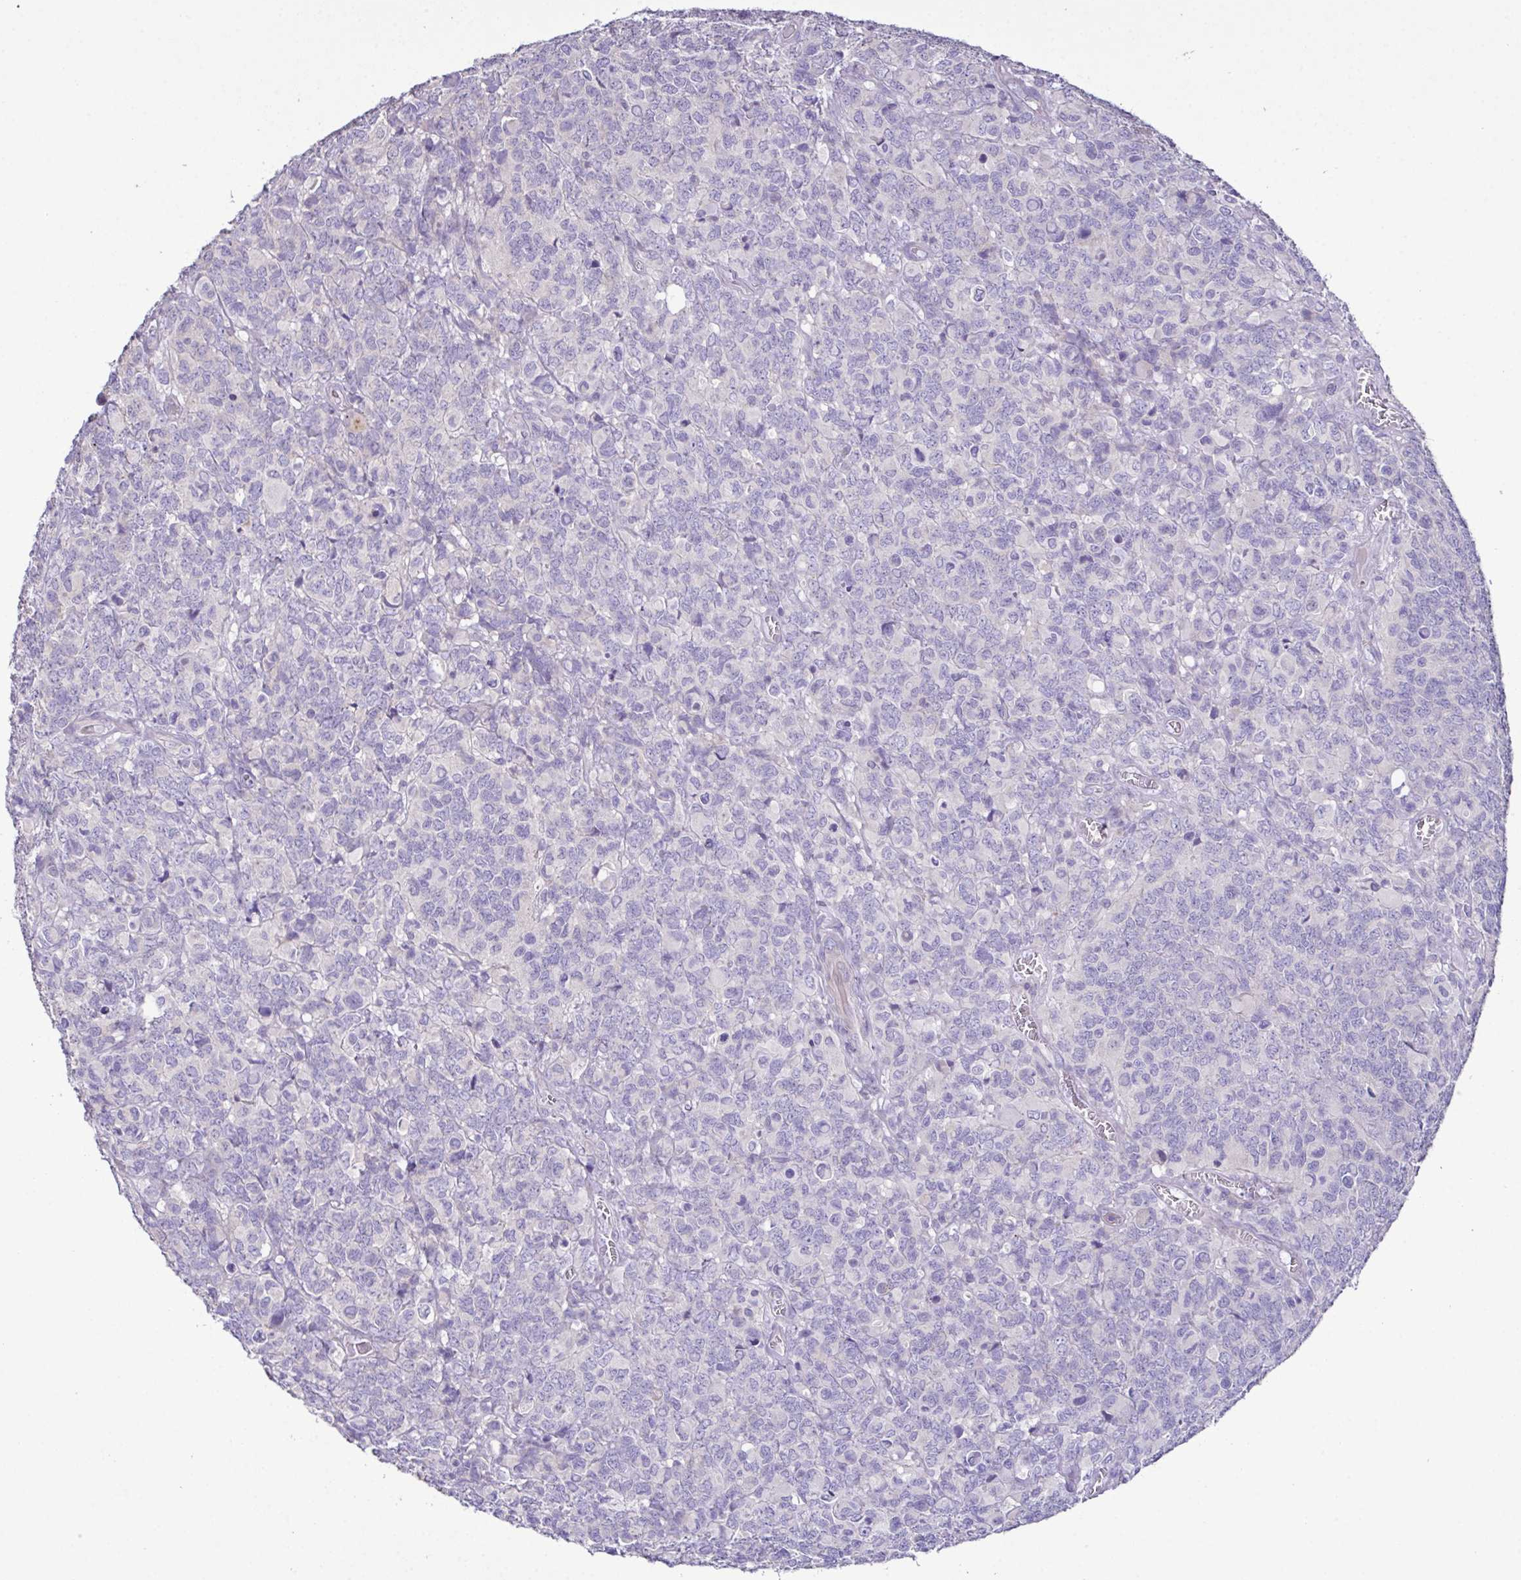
{"staining": {"intensity": "negative", "quantity": "none", "location": "none"}, "tissue": "glioma", "cell_type": "Tumor cells", "image_type": "cancer", "snomed": [{"axis": "morphology", "description": "Glioma, malignant, High grade"}, {"axis": "topography", "description": "Brain"}], "caption": "There is no significant positivity in tumor cells of glioma.", "gene": "MARCO", "patient": {"sex": "male", "age": 39}}